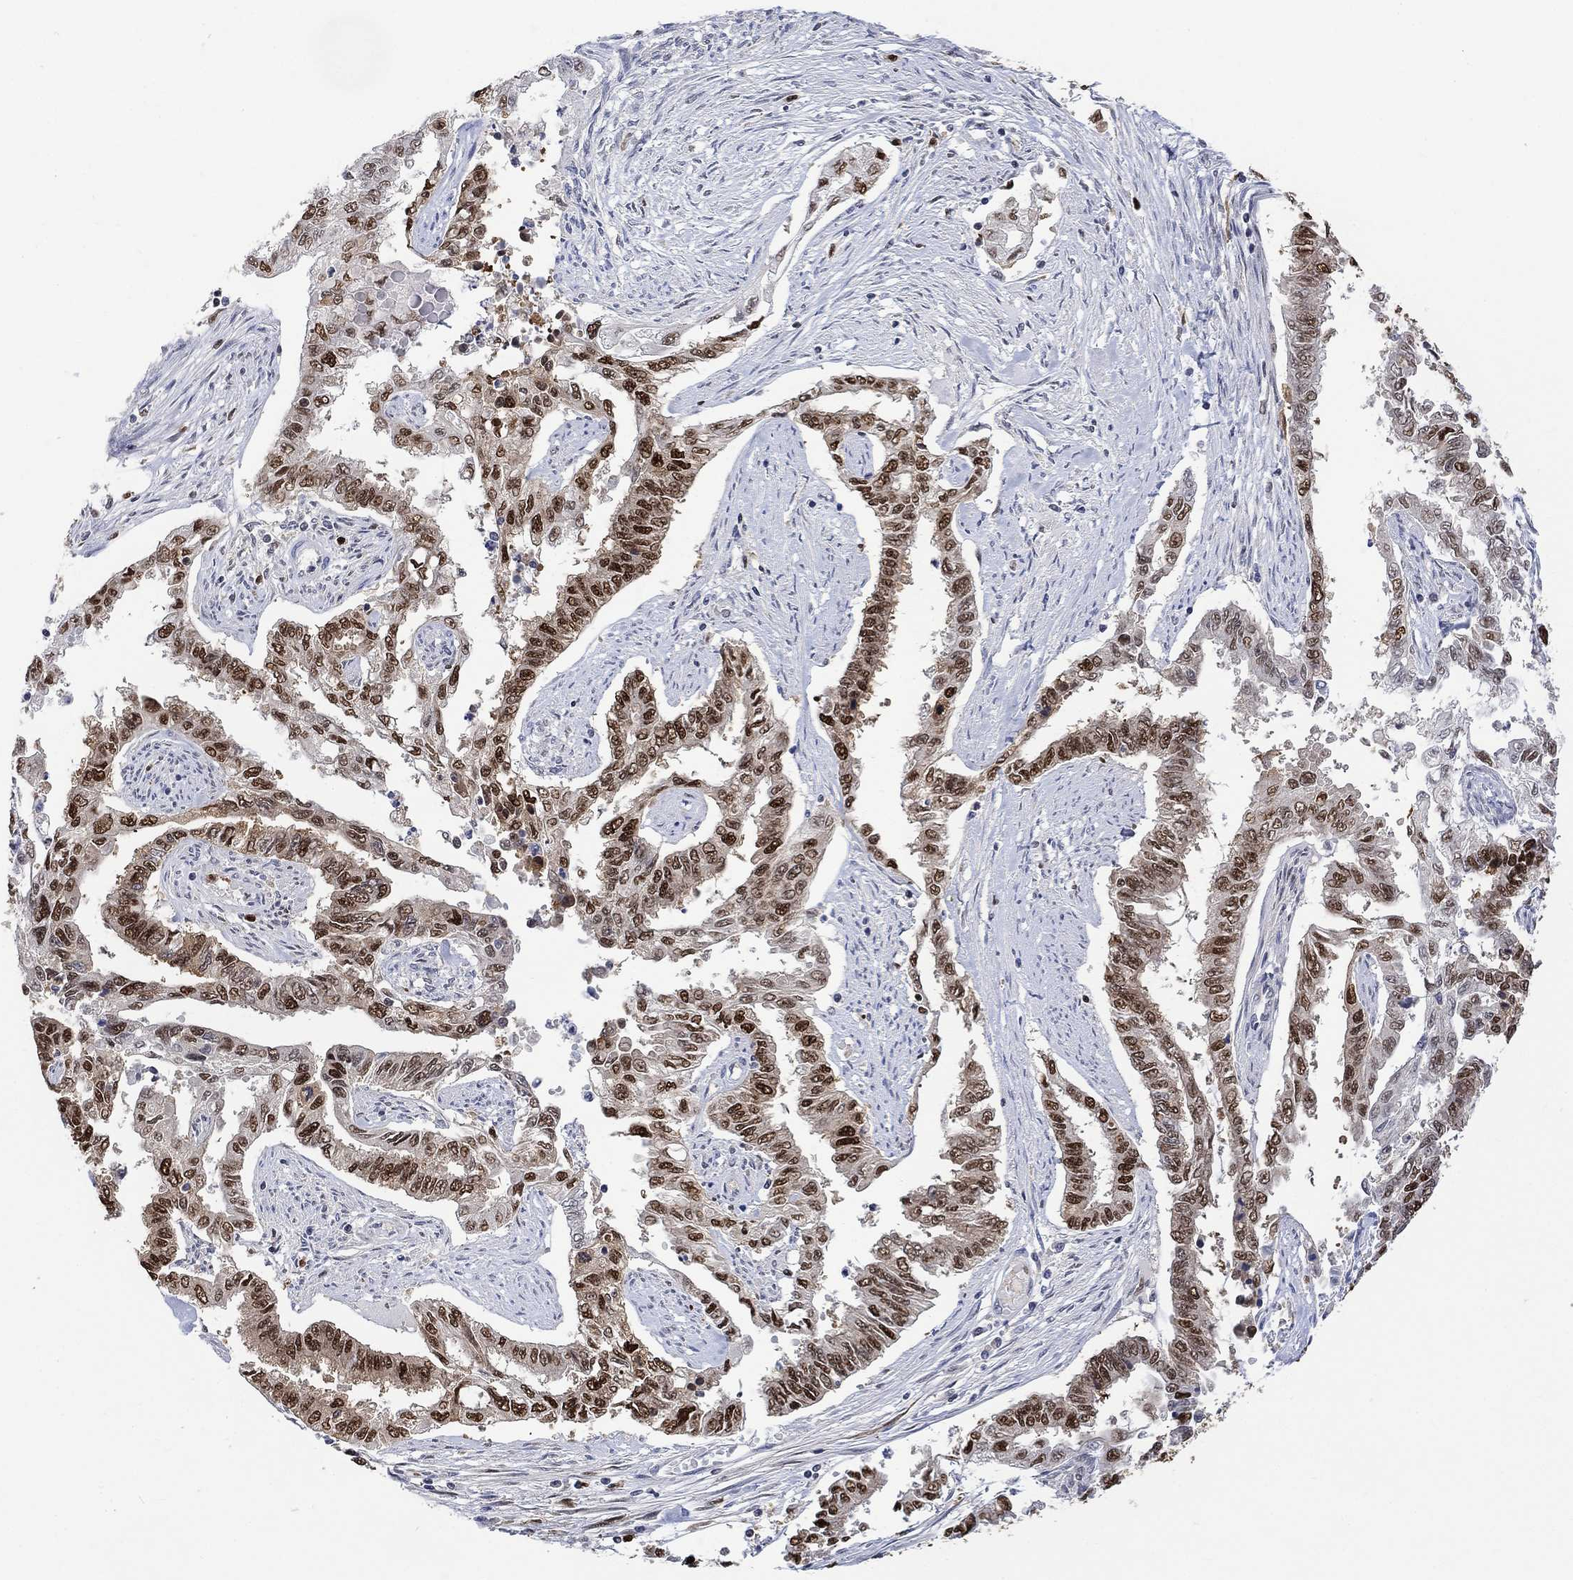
{"staining": {"intensity": "strong", "quantity": "25%-75%", "location": "nuclear"}, "tissue": "endometrial cancer", "cell_type": "Tumor cells", "image_type": "cancer", "snomed": [{"axis": "morphology", "description": "Adenocarcinoma, NOS"}, {"axis": "topography", "description": "Uterus"}], "caption": "Endometrial adenocarcinoma stained for a protein (brown) shows strong nuclear positive staining in about 25%-75% of tumor cells.", "gene": "RAD54L2", "patient": {"sex": "female", "age": 59}}